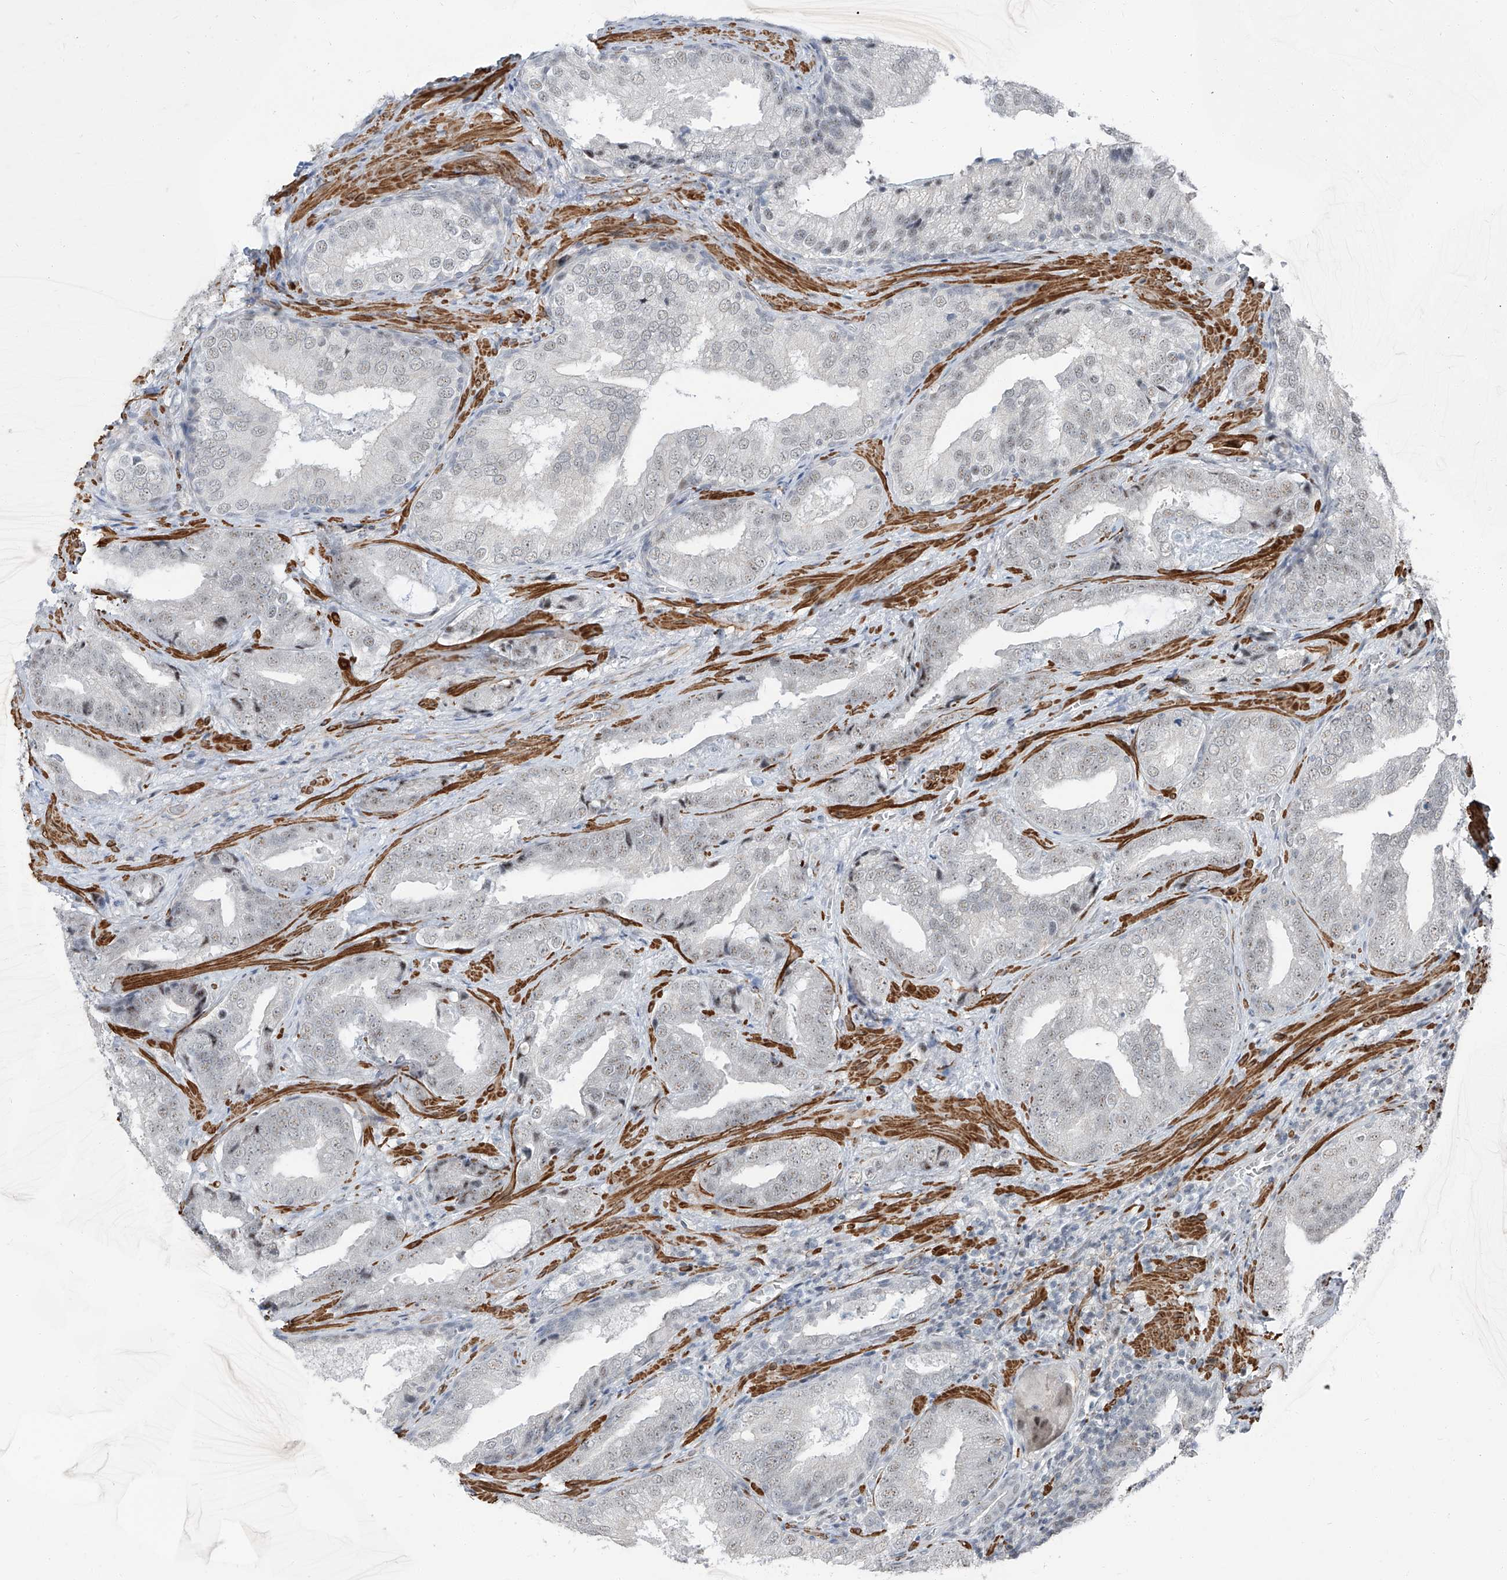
{"staining": {"intensity": "negative", "quantity": "none", "location": "none"}, "tissue": "prostate cancer", "cell_type": "Tumor cells", "image_type": "cancer", "snomed": [{"axis": "morphology", "description": "Adenocarcinoma, Low grade"}, {"axis": "topography", "description": "Prostate"}], "caption": "IHC of human prostate cancer displays no expression in tumor cells.", "gene": "TXLNB", "patient": {"sex": "male", "age": 67}}